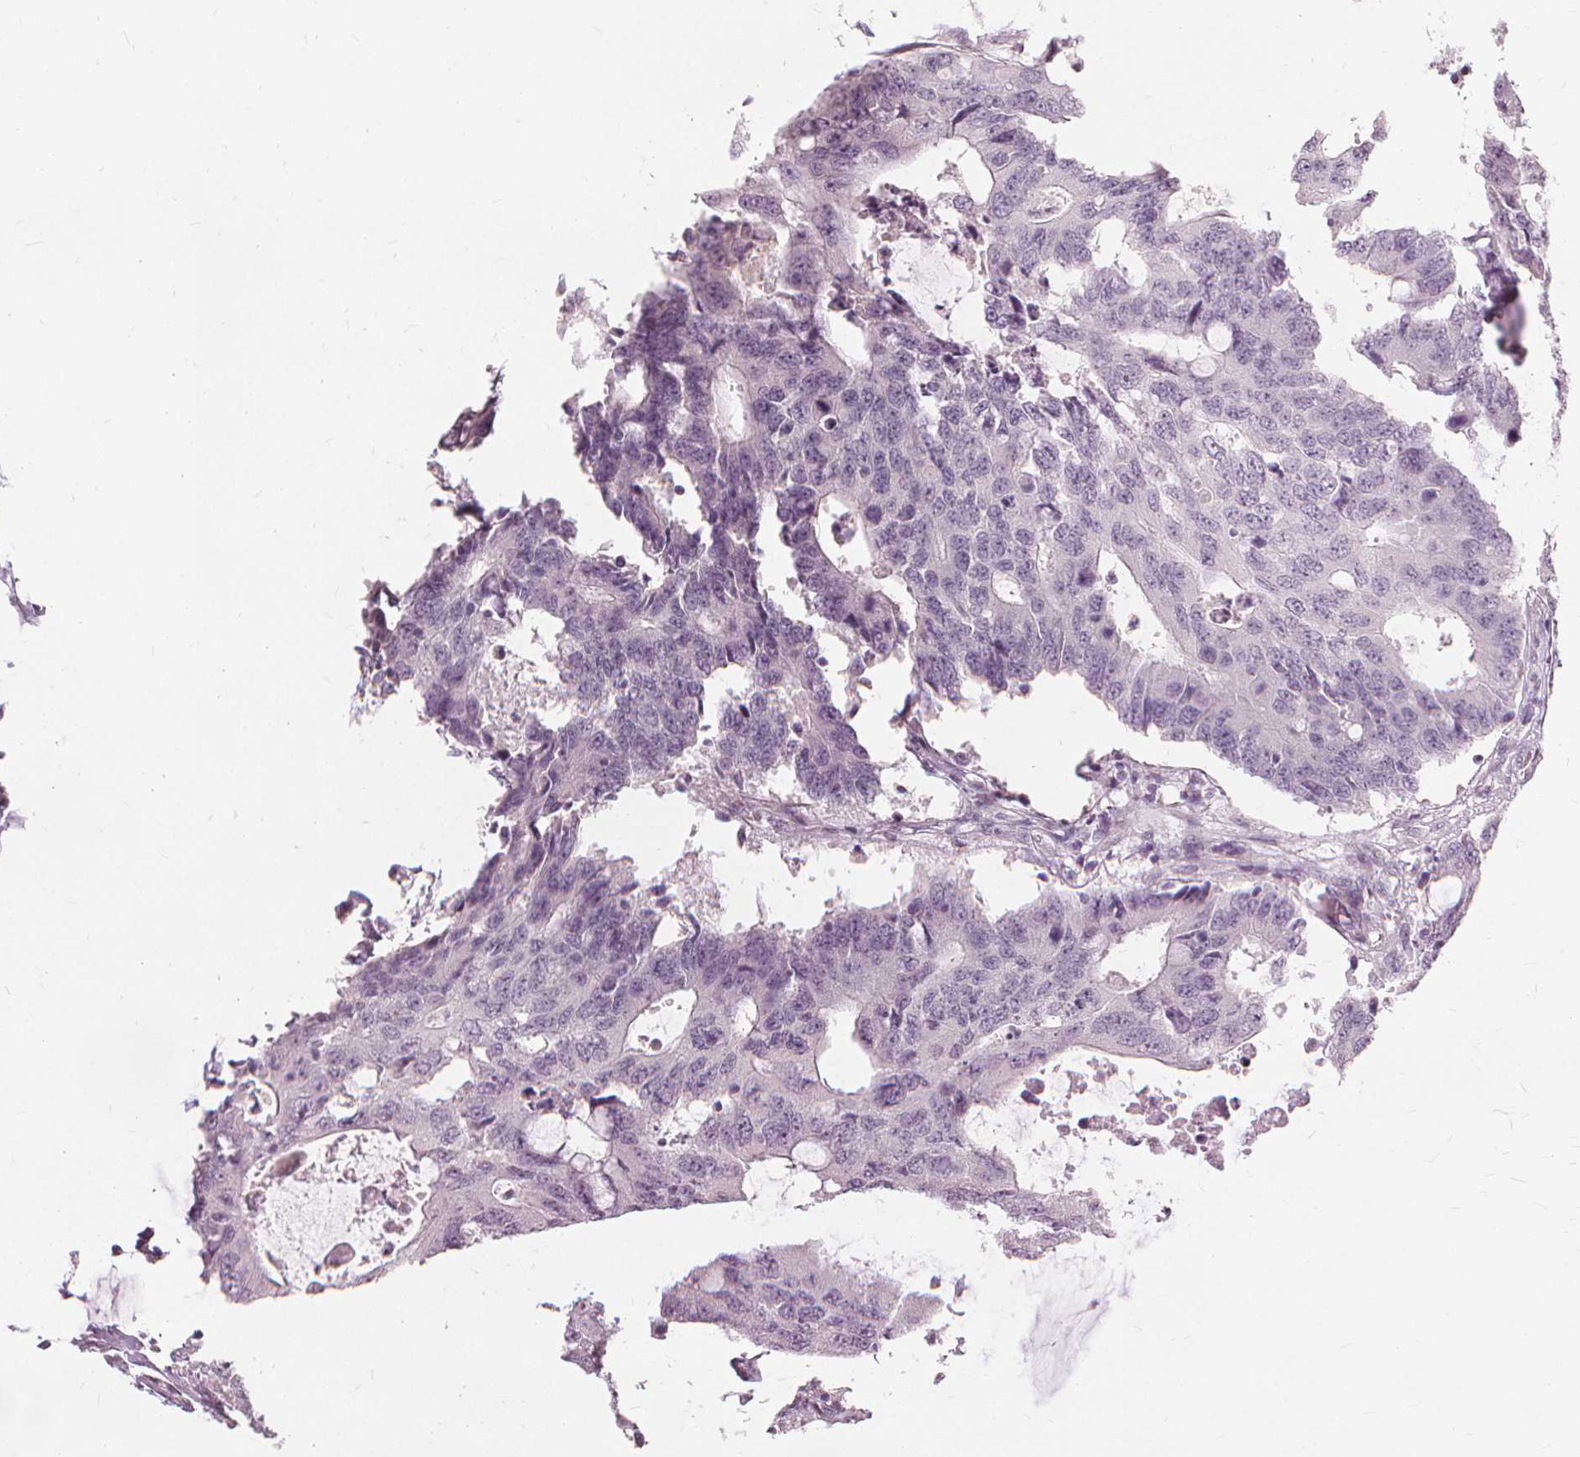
{"staining": {"intensity": "negative", "quantity": "none", "location": "none"}, "tissue": "colorectal cancer", "cell_type": "Tumor cells", "image_type": "cancer", "snomed": [{"axis": "morphology", "description": "Adenocarcinoma, NOS"}, {"axis": "topography", "description": "Colon"}], "caption": "This is a histopathology image of immunohistochemistry (IHC) staining of colorectal adenocarcinoma, which shows no expression in tumor cells.", "gene": "SFTPD", "patient": {"sex": "male", "age": 71}}